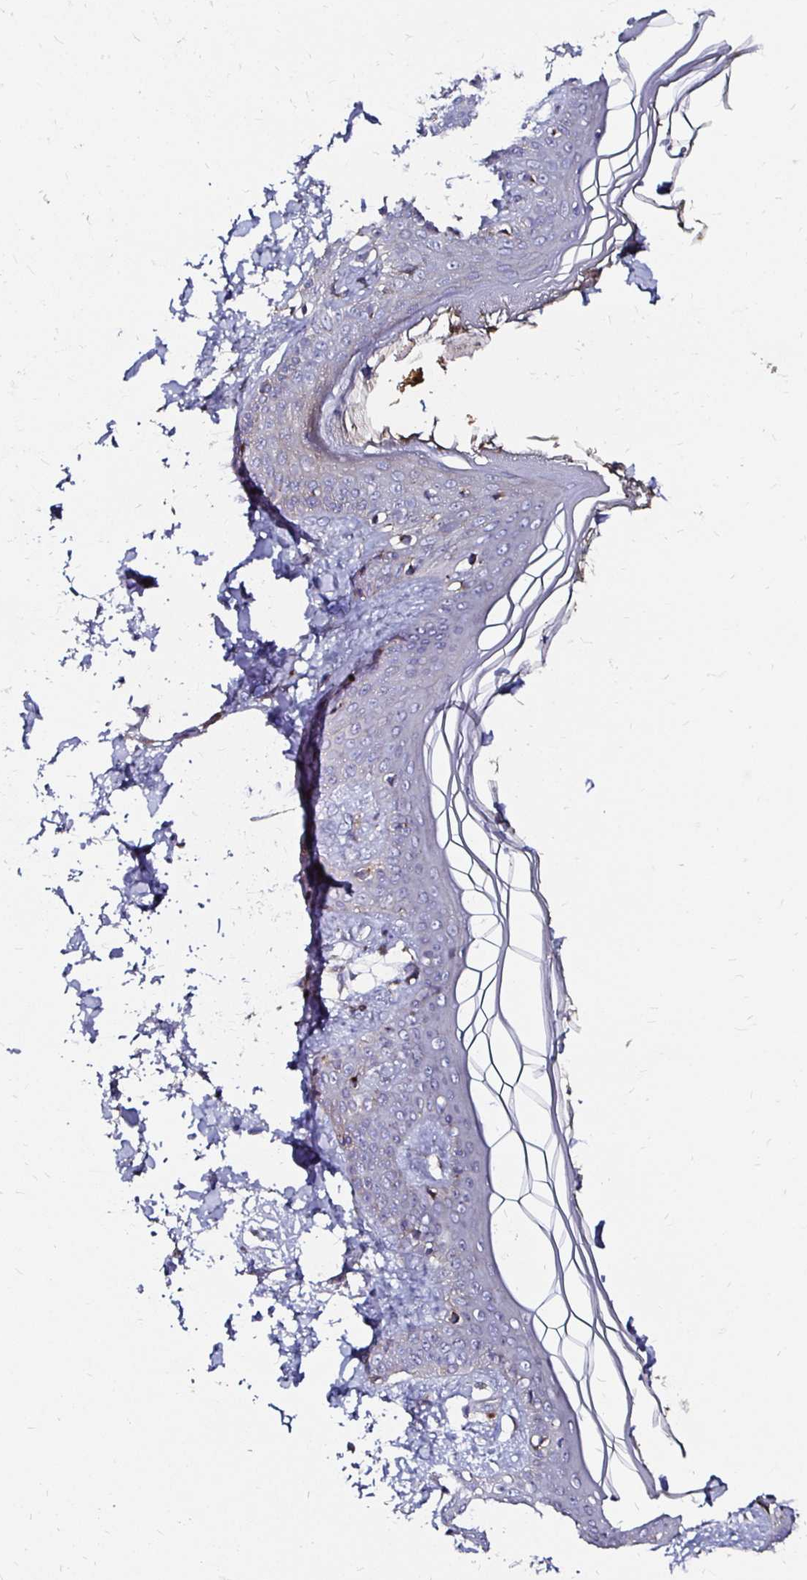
{"staining": {"intensity": "negative", "quantity": "none", "location": "none"}, "tissue": "skin", "cell_type": "Fibroblasts", "image_type": "normal", "snomed": [{"axis": "morphology", "description": "Normal tissue, NOS"}, {"axis": "topography", "description": "Skin"}], "caption": "IHC micrograph of unremarkable skin: skin stained with DAB shows no significant protein expression in fibroblasts.", "gene": "NCSTN", "patient": {"sex": "female", "age": 34}}